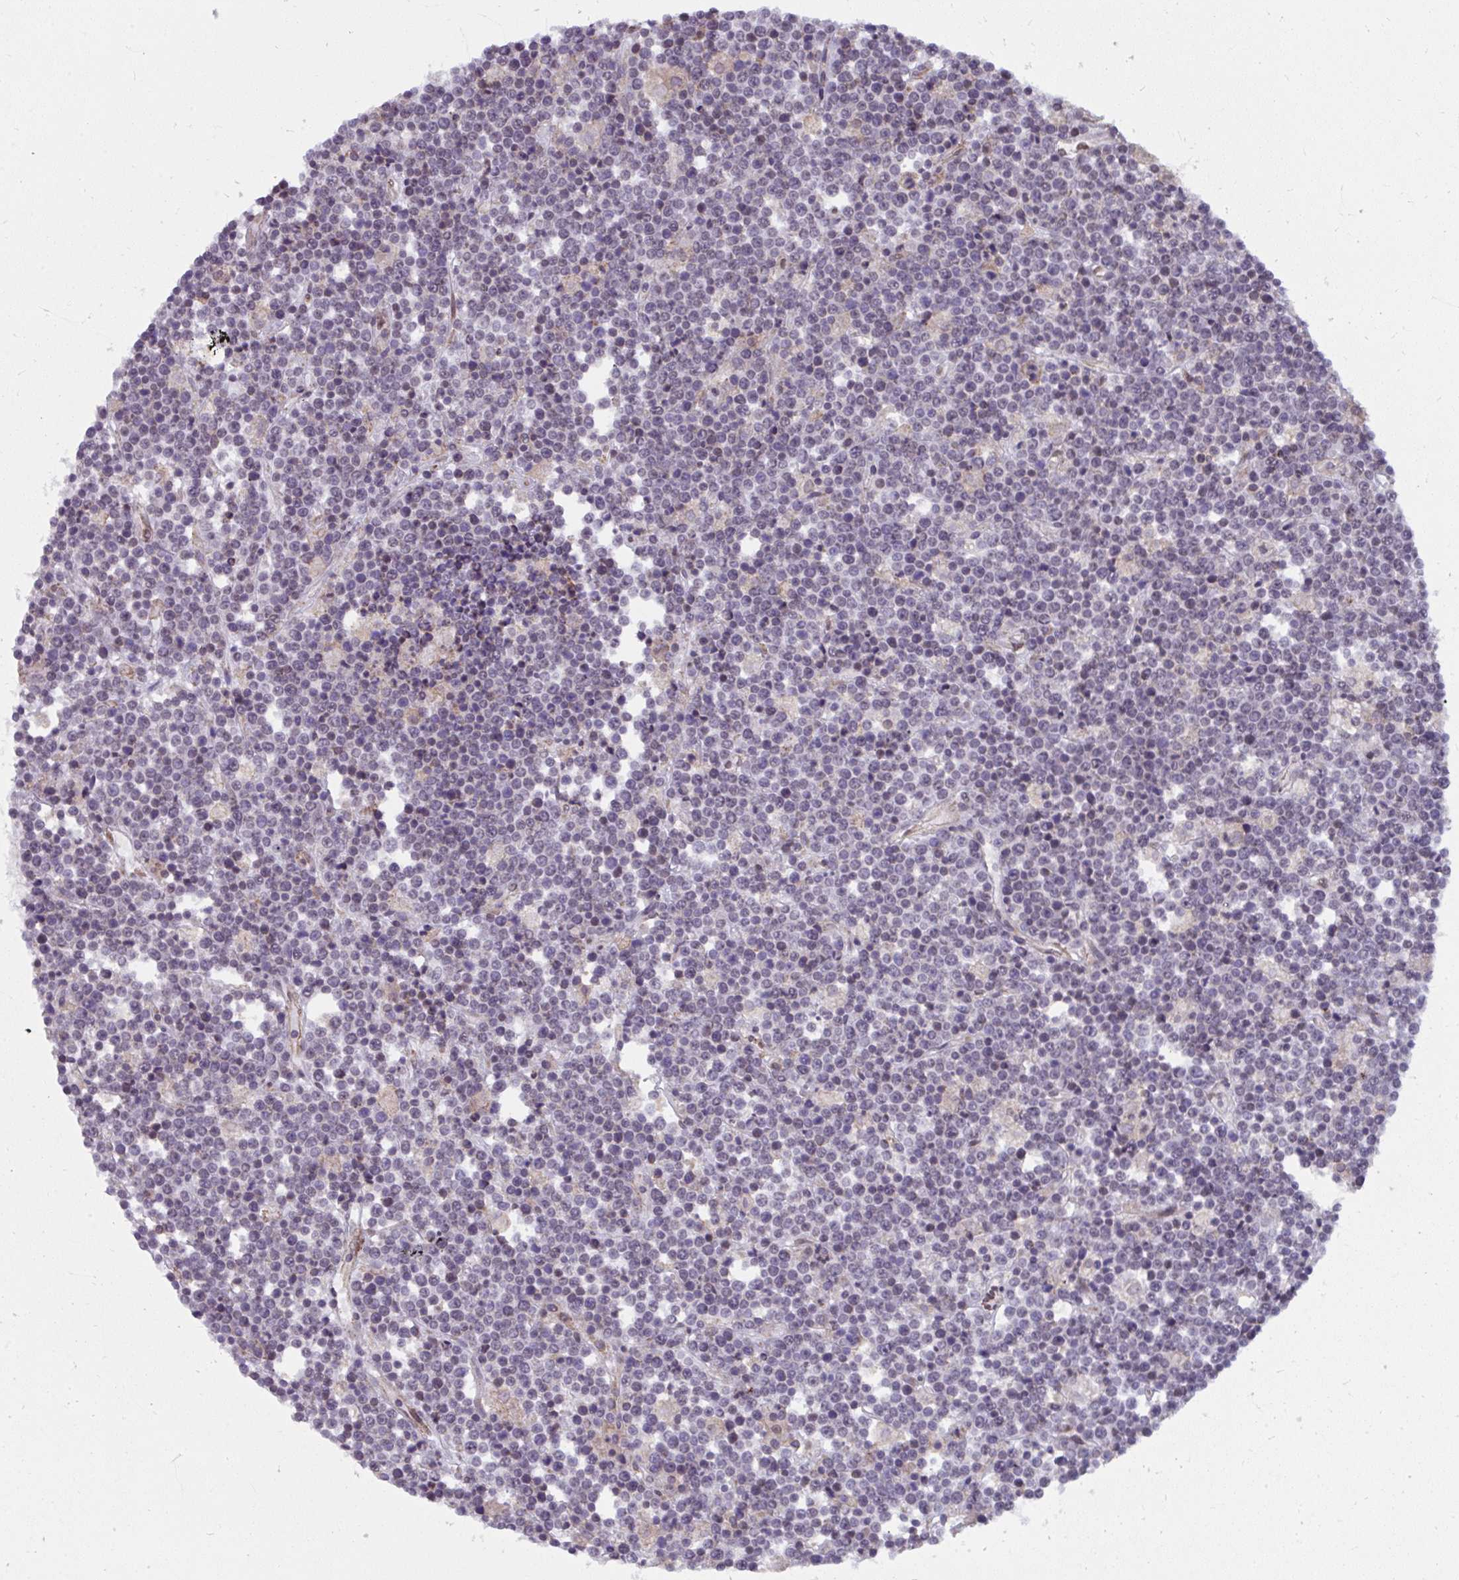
{"staining": {"intensity": "negative", "quantity": "none", "location": "none"}, "tissue": "lymphoma", "cell_type": "Tumor cells", "image_type": "cancer", "snomed": [{"axis": "morphology", "description": "Malignant lymphoma, non-Hodgkin's type, High grade"}, {"axis": "topography", "description": "Ovary"}], "caption": "Malignant lymphoma, non-Hodgkin's type (high-grade) stained for a protein using IHC shows no staining tumor cells.", "gene": "NMNAT1", "patient": {"sex": "female", "age": 56}}